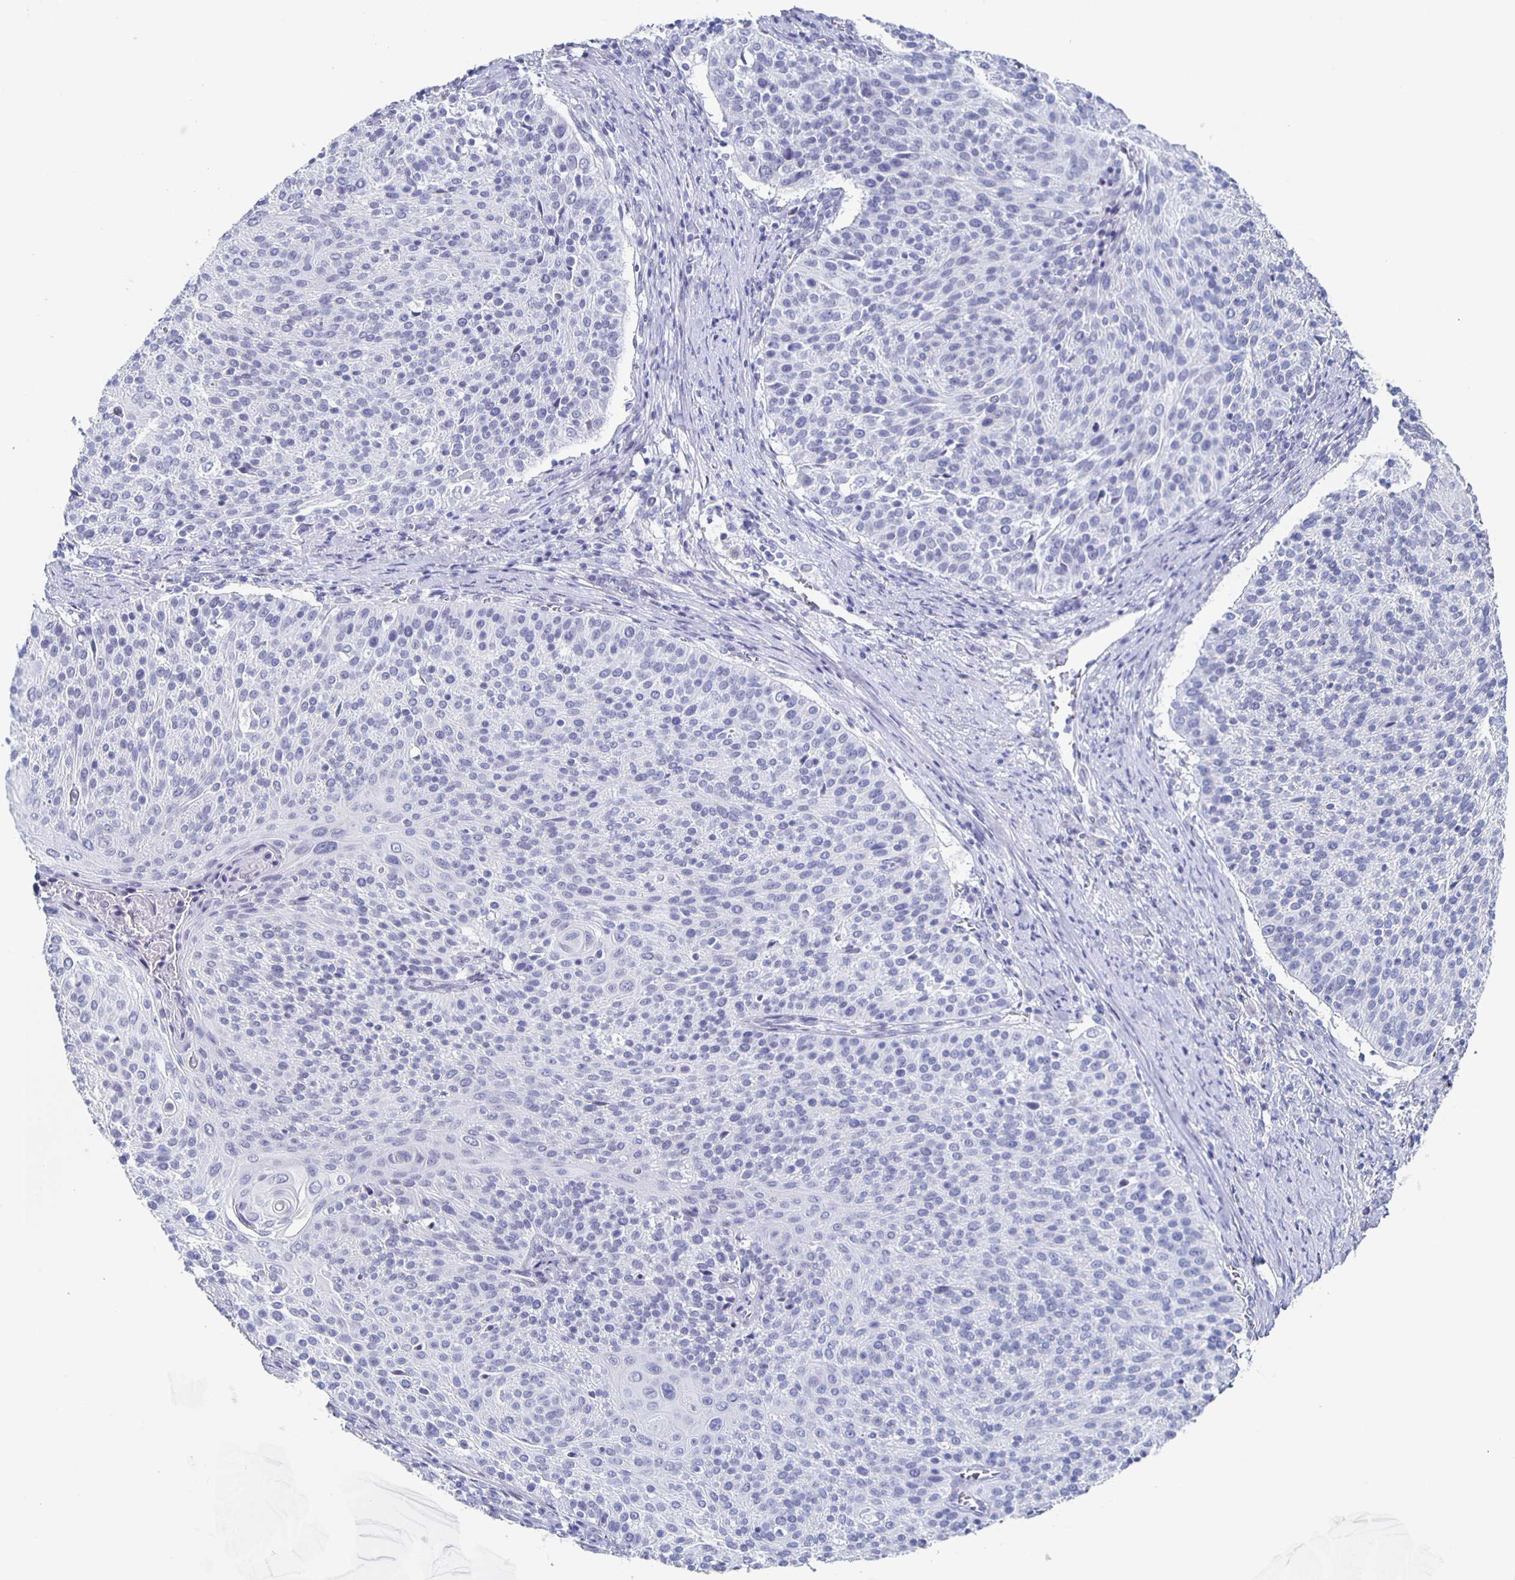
{"staining": {"intensity": "negative", "quantity": "none", "location": "none"}, "tissue": "cervical cancer", "cell_type": "Tumor cells", "image_type": "cancer", "snomed": [{"axis": "morphology", "description": "Squamous cell carcinoma, NOS"}, {"axis": "topography", "description": "Cervix"}], "caption": "Tumor cells are negative for protein expression in human cervical cancer (squamous cell carcinoma). (DAB (3,3'-diaminobenzidine) immunohistochemistry visualized using brightfield microscopy, high magnification).", "gene": "CCDC17", "patient": {"sex": "female", "age": 31}}